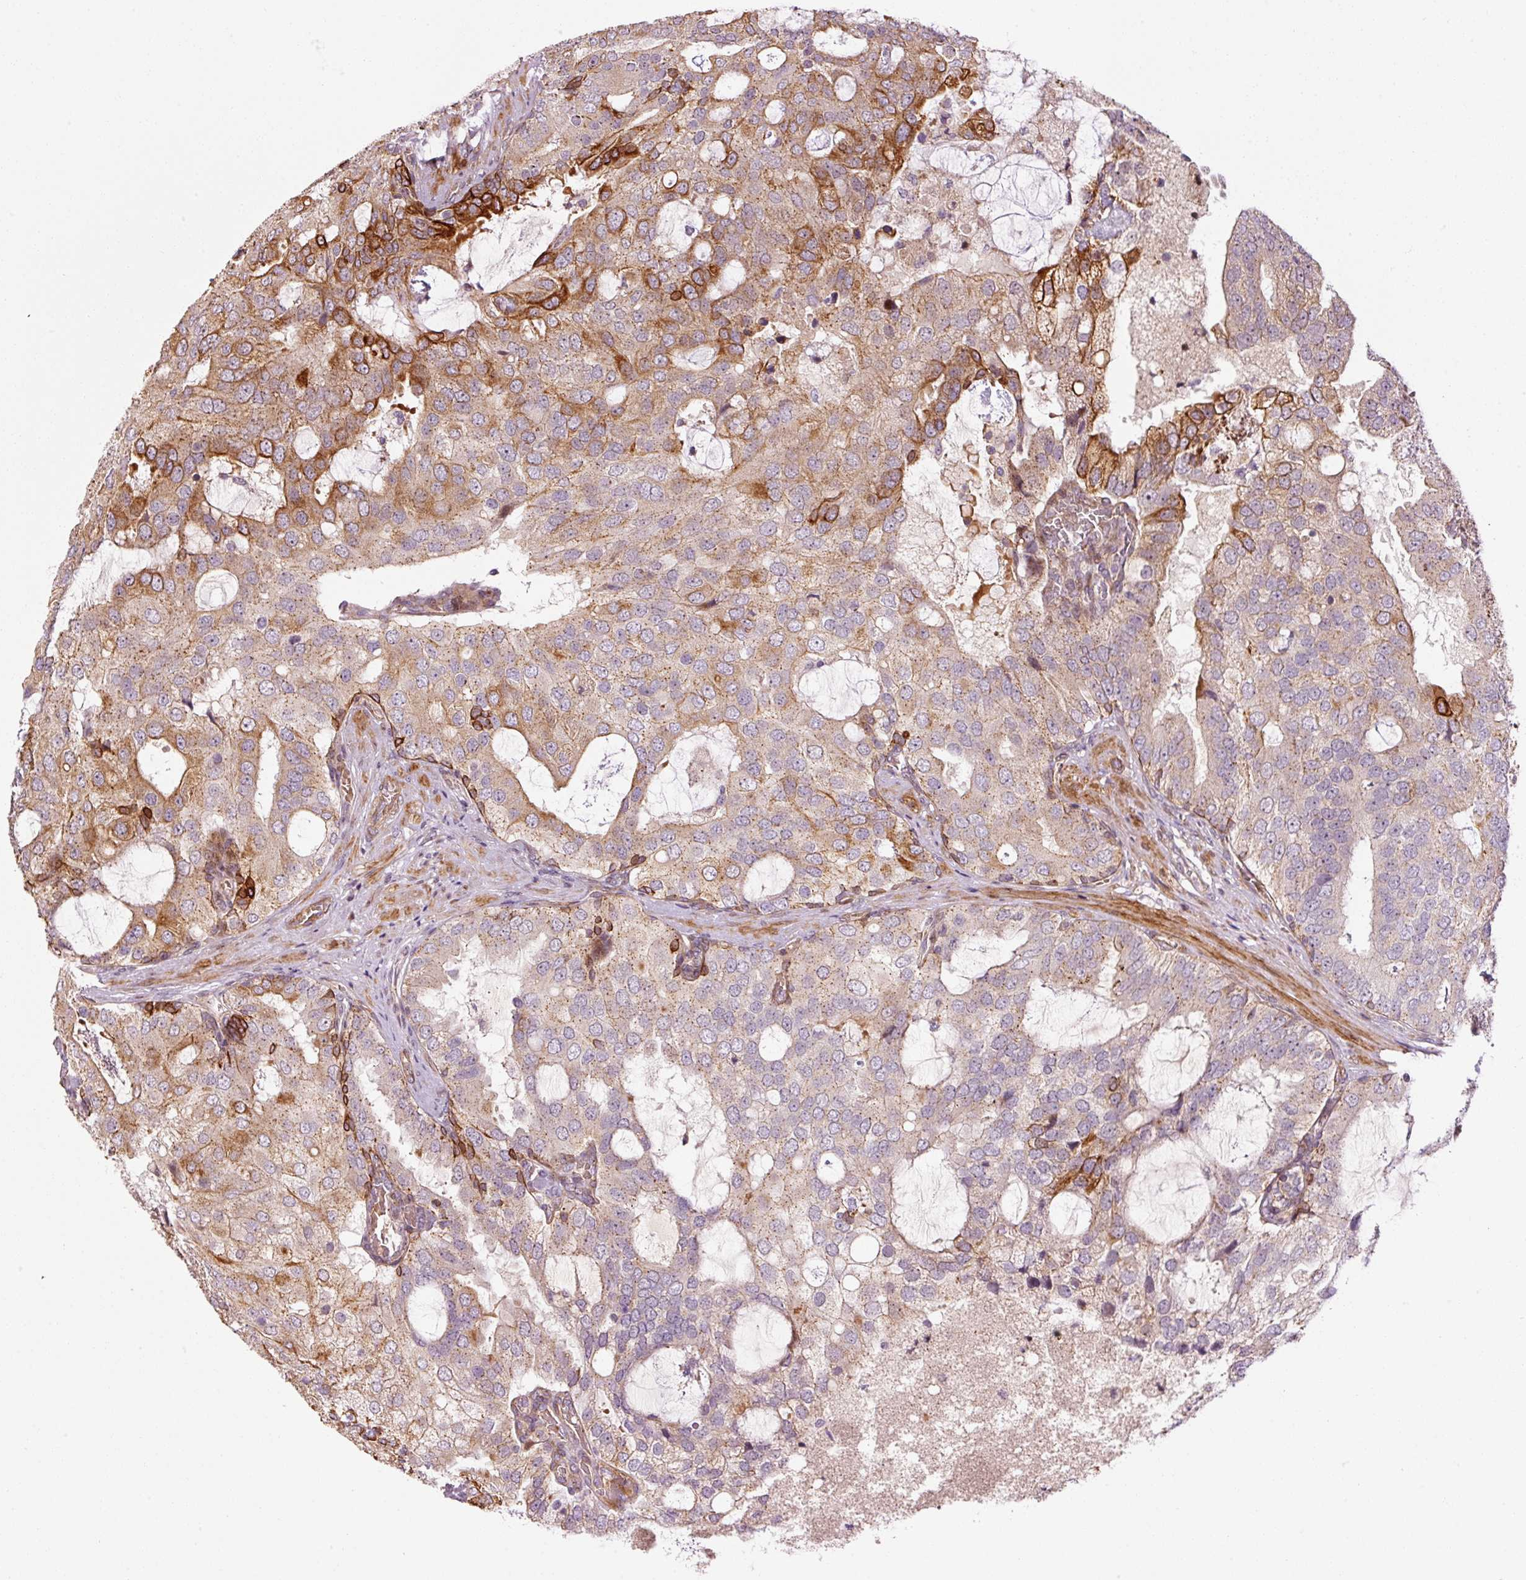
{"staining": {"intensity": "strong", "quantity": "<25%", "location": "cytoplasmic/membranous"}, "tissue": "prostate cancer", "cell_type": "Tumor cells", "image_type": "cancer", "snomed": [{"axis": "morphology", "description": "Adenocarcinoma, High grade"}, {"axis": "topography", "description": "Prostate"}], "caption": "IHC (DAB) staining of human prostate cancer (adenocarcinoma (high-grade)) reveals strong cytoplasmic/membranous protein expression in about <25% of tumor cells.", "gene": "ANKRD20A1", "patient": {"sex": "male", "age": 55}}